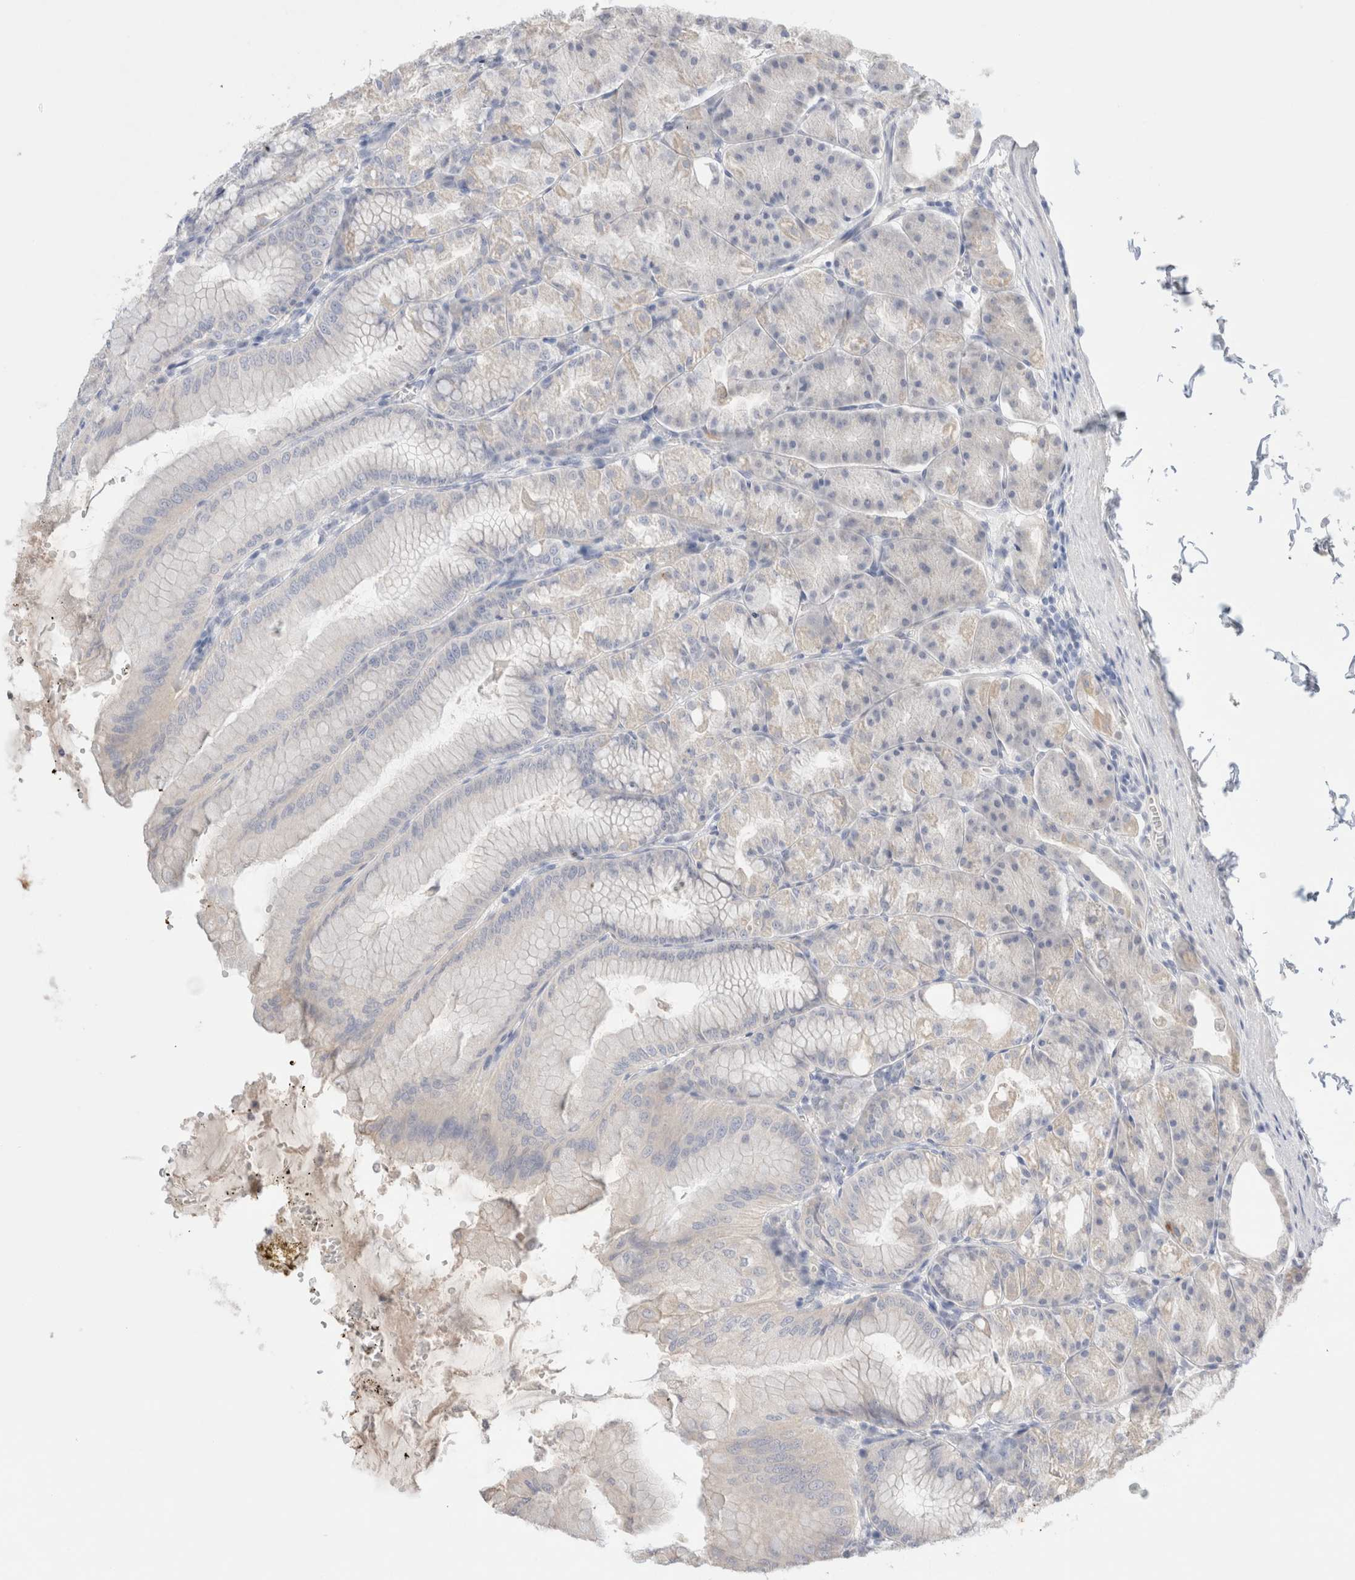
{"staining": {"intensity": "moderate", "quantity": "<25%", "location": "cytoplasmic/membranous"}, "tissue": "stomach", "cell_type": "Glandular cells", "image_type": "normal", "snomed": [{"axis": "morphology", "description": "Normal tissue, NOS"}, {"axis": "topography", "description": "Stomach, lower"}], "caption": "This image shows IHC staining of normal stomach, with low moderate cytoplasmic/membranous positivity in about <25% of glandular cells.", "gene": "SPATA20", "patient": {"sex": "male", "age": 71}}